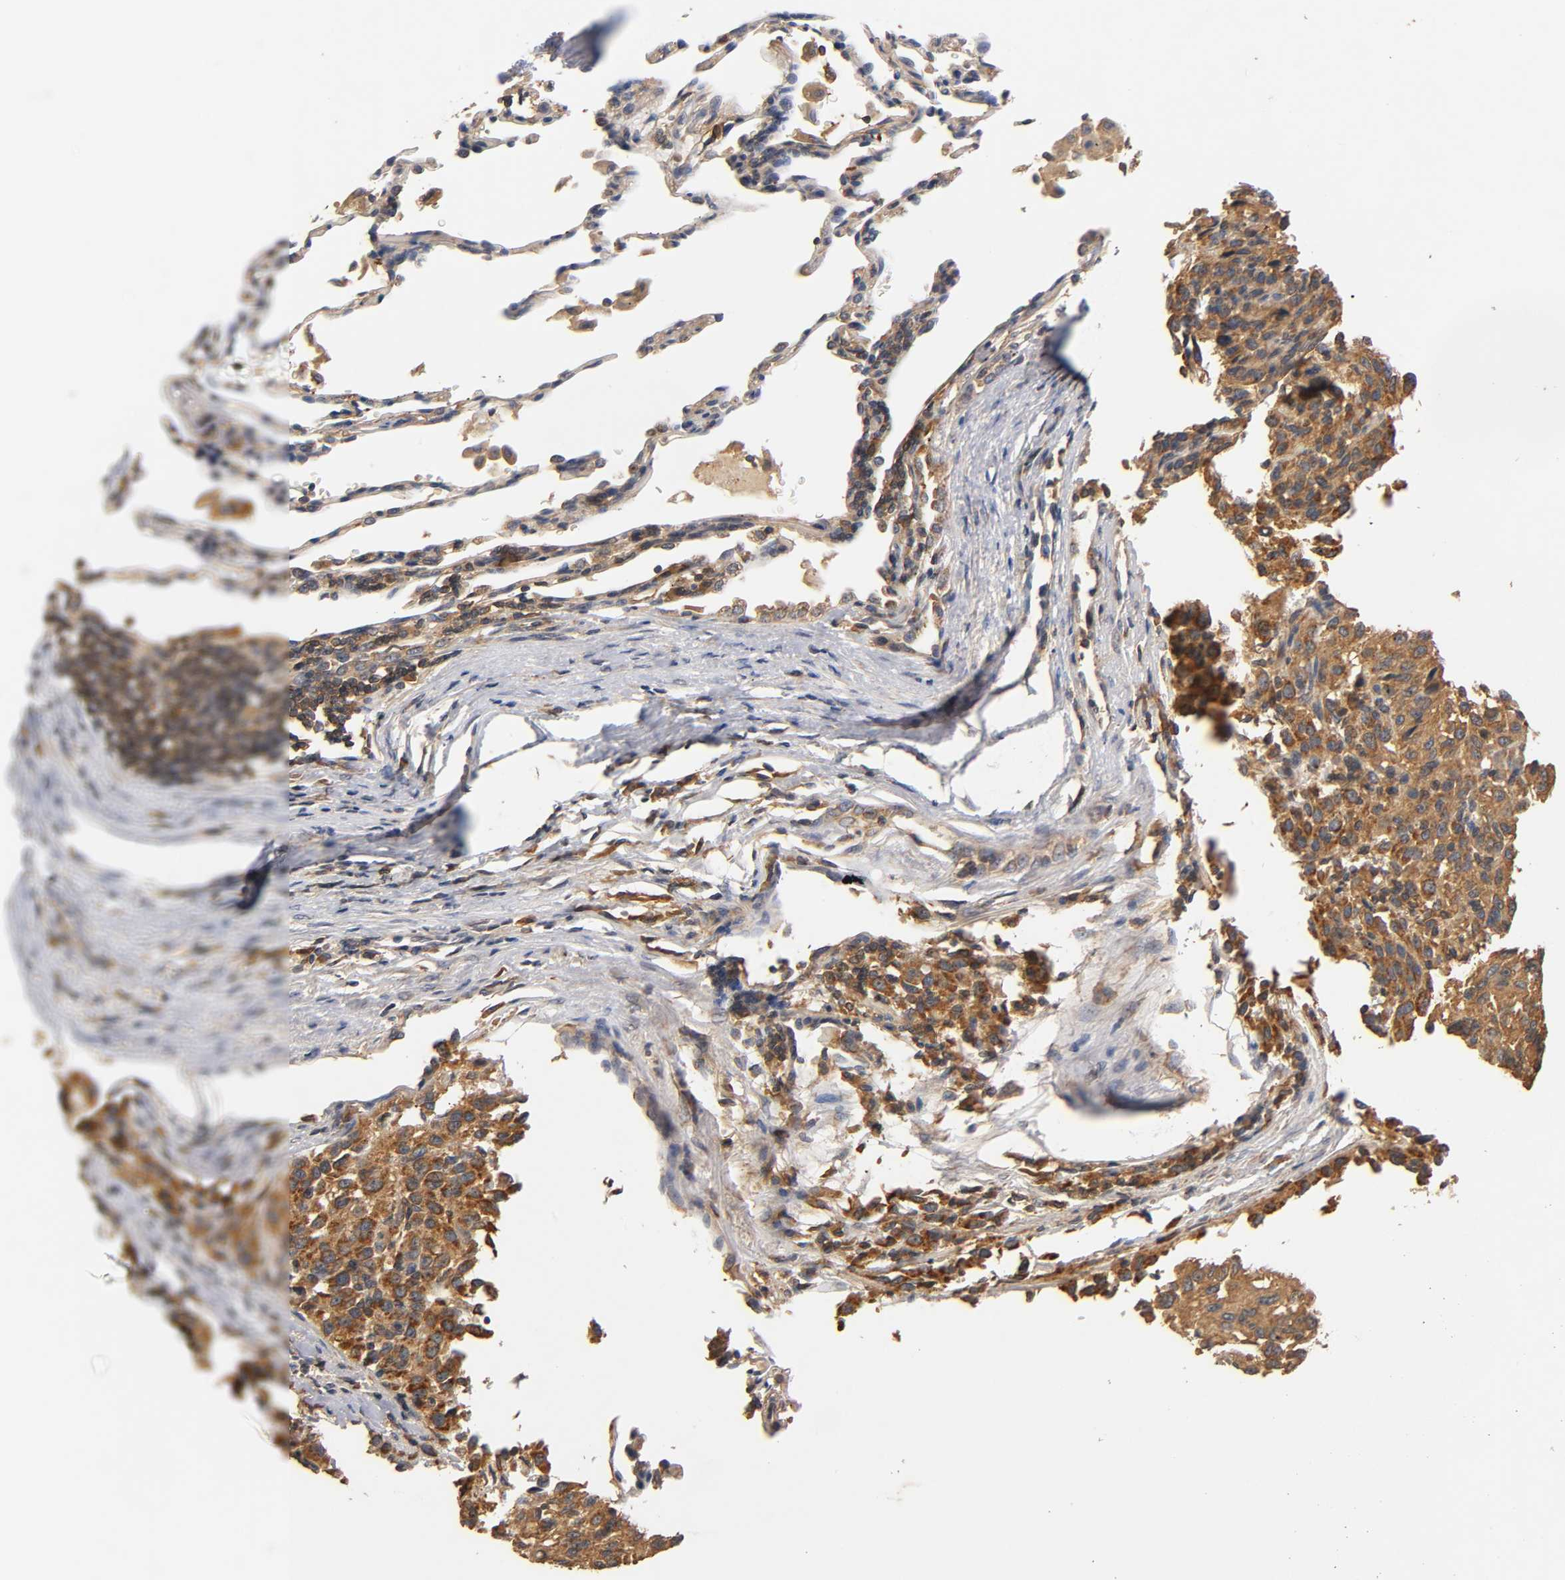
{"staining": {"intensity": "strong", "quantity": ">75%", "location": "cytoplasmic/membranous"}, "tissue": "melanoma", "cell_type": "Tumor cells", "image_type": "cancer", "snomed": [{"axis": "morphology", "description": "Malignant melanoma, Metastatic site"}, {"axis": "topography", "description": "Lung"}], "caption": "This is an image of immunohistochemistry staining of melanoma, which shows strong positivity in the cytoplasmic/membranous of tumor cells.", "gene": "SCAP", "patient": {"sex": "male", "age": 64}}